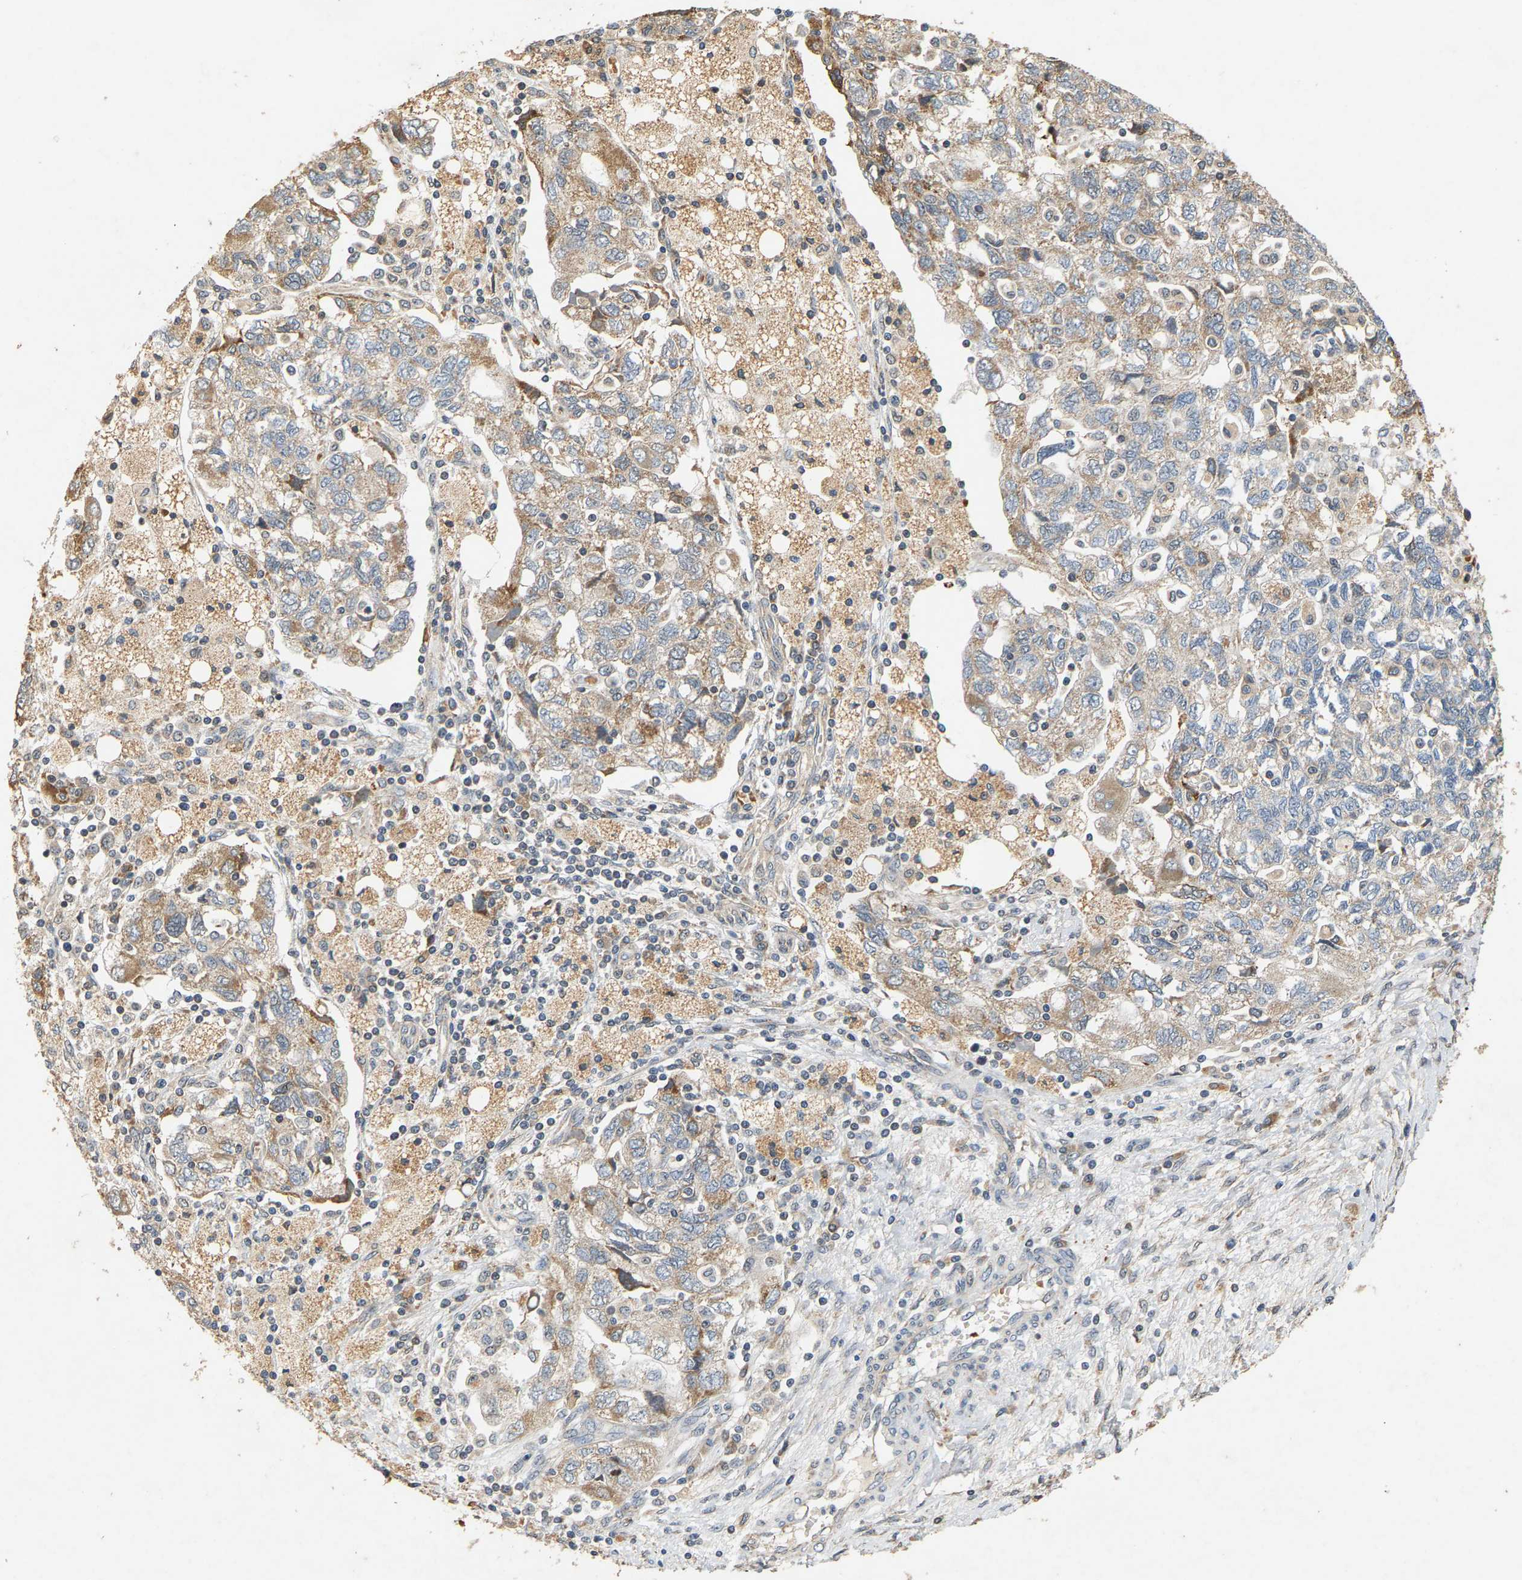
{"staining": {"intensity": "weak", "quantity": "25%-75%", "location": "cytoplasmic/membranous"}, "tissue": "ovarian cancer", "cell_type": "Tumor cells", "image_type": "cancer", "snomed": [{"axis": "morphology", "description": "Carcinoma, NOS"}, {"axis": "morphology", "description": "Cystadenocarcinoma, serous, NOS"}, {"axis": "topography", "description": "Ovary"}], "caption": "Ovarian carcinoma was stained to show a protein in brown. There is low levels of weak cytoplasmic/membranous staining in approximately 25%-75% of tumor cells.", "gene": "CIDEC", "patient": {"sex": "female", "age": 69}}